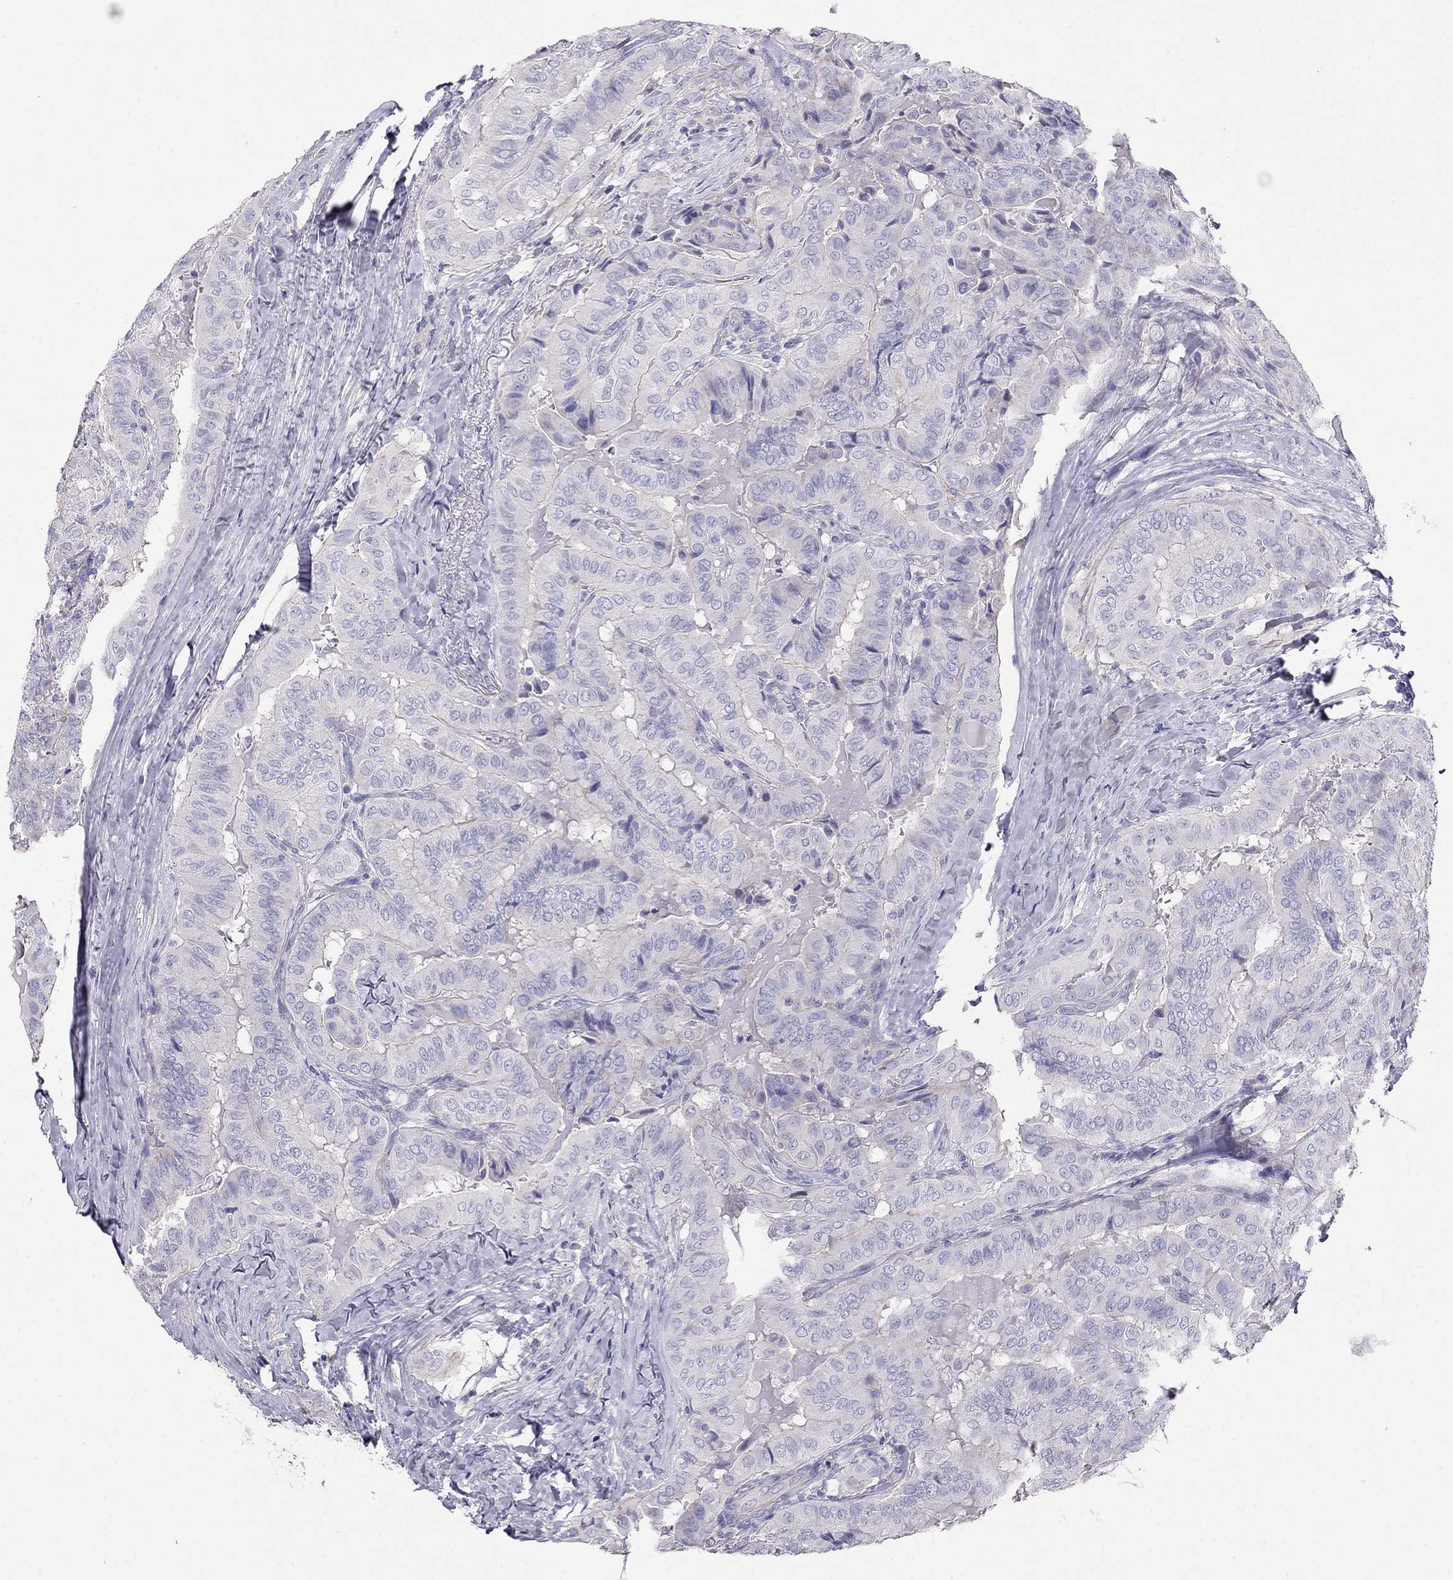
{"staining": {"intensity": "negative", "quantity": "none", "location": "none"}, "tissue": "thyroid cancer", "cell_type": "Tumor cells", "image_type": "cancer", "snomed": [{"axis": "morphology", "description": "Papillary adenocarcinoma, NOS"}, {"axis": "topography", "description": "Thyroid gland"}], "caption": "Tumor cells show no significant protein positivity in thyroid papillary adenocarcinoma.", "gene": "LY6H", "patient": {"sex": "female", "age": 68}}